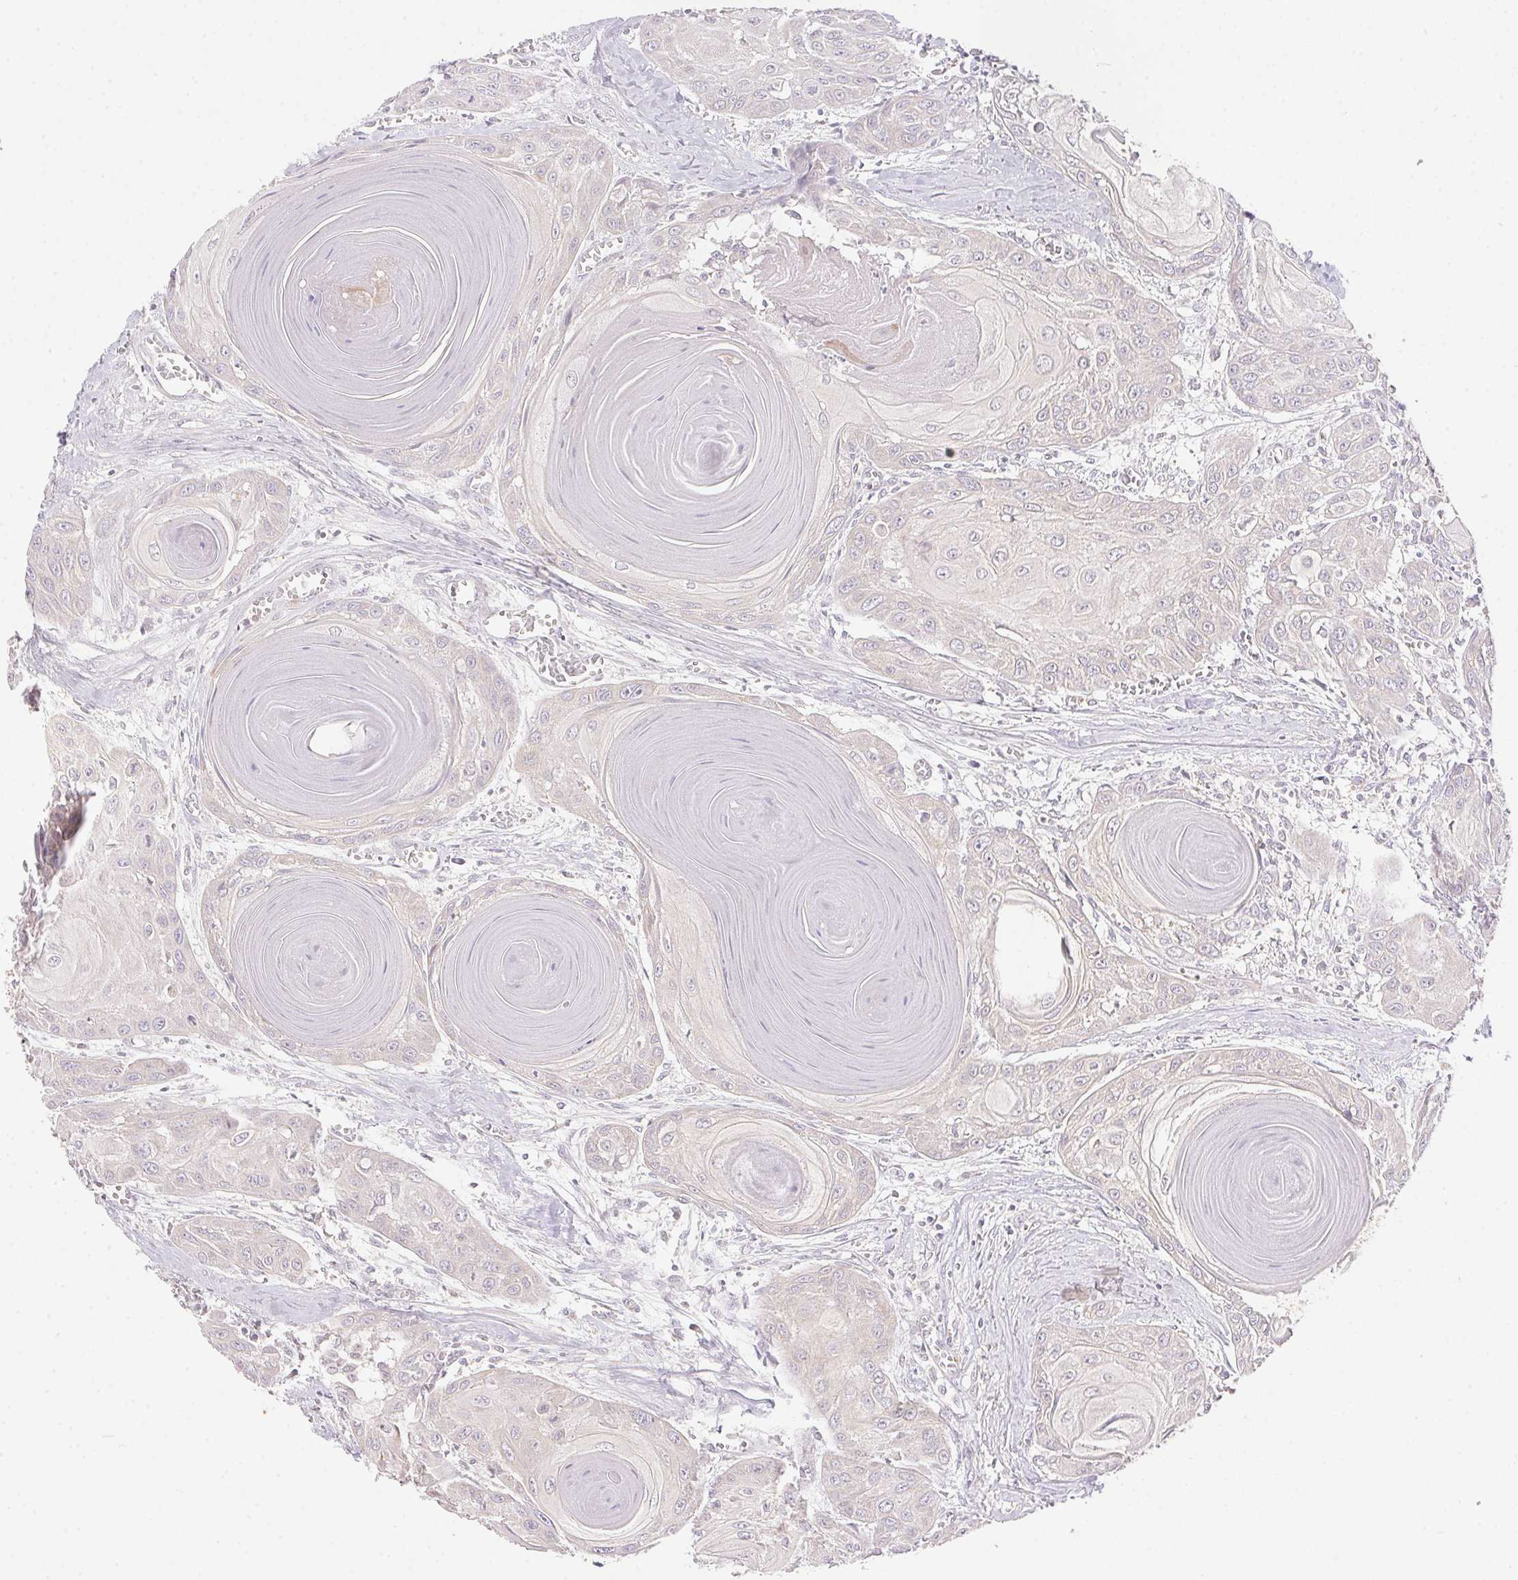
{"staining": {"intensity": "weak", "quantity": "<25%", "location": "cytoplasmic/membranous"}, "tissue": "head and neck cancer", "cell_type": "Tumor cells", "image_type": "cancer", "snomed": [{"axis": "morphology", "description": "Squamous cell carcinoma, NOS"}, {"axis": "topography", "description": "Oral tissue"}, {"axis": "topography", "description": "Head-Neck"}], "caption": "An immunohistochemistry photomicrograph of head and neck cancer is shown. There is no staining in tumor cells of head and neck cancer.", "gene": "MEX3D", "patient": {"sex": "male", "age": 71}}